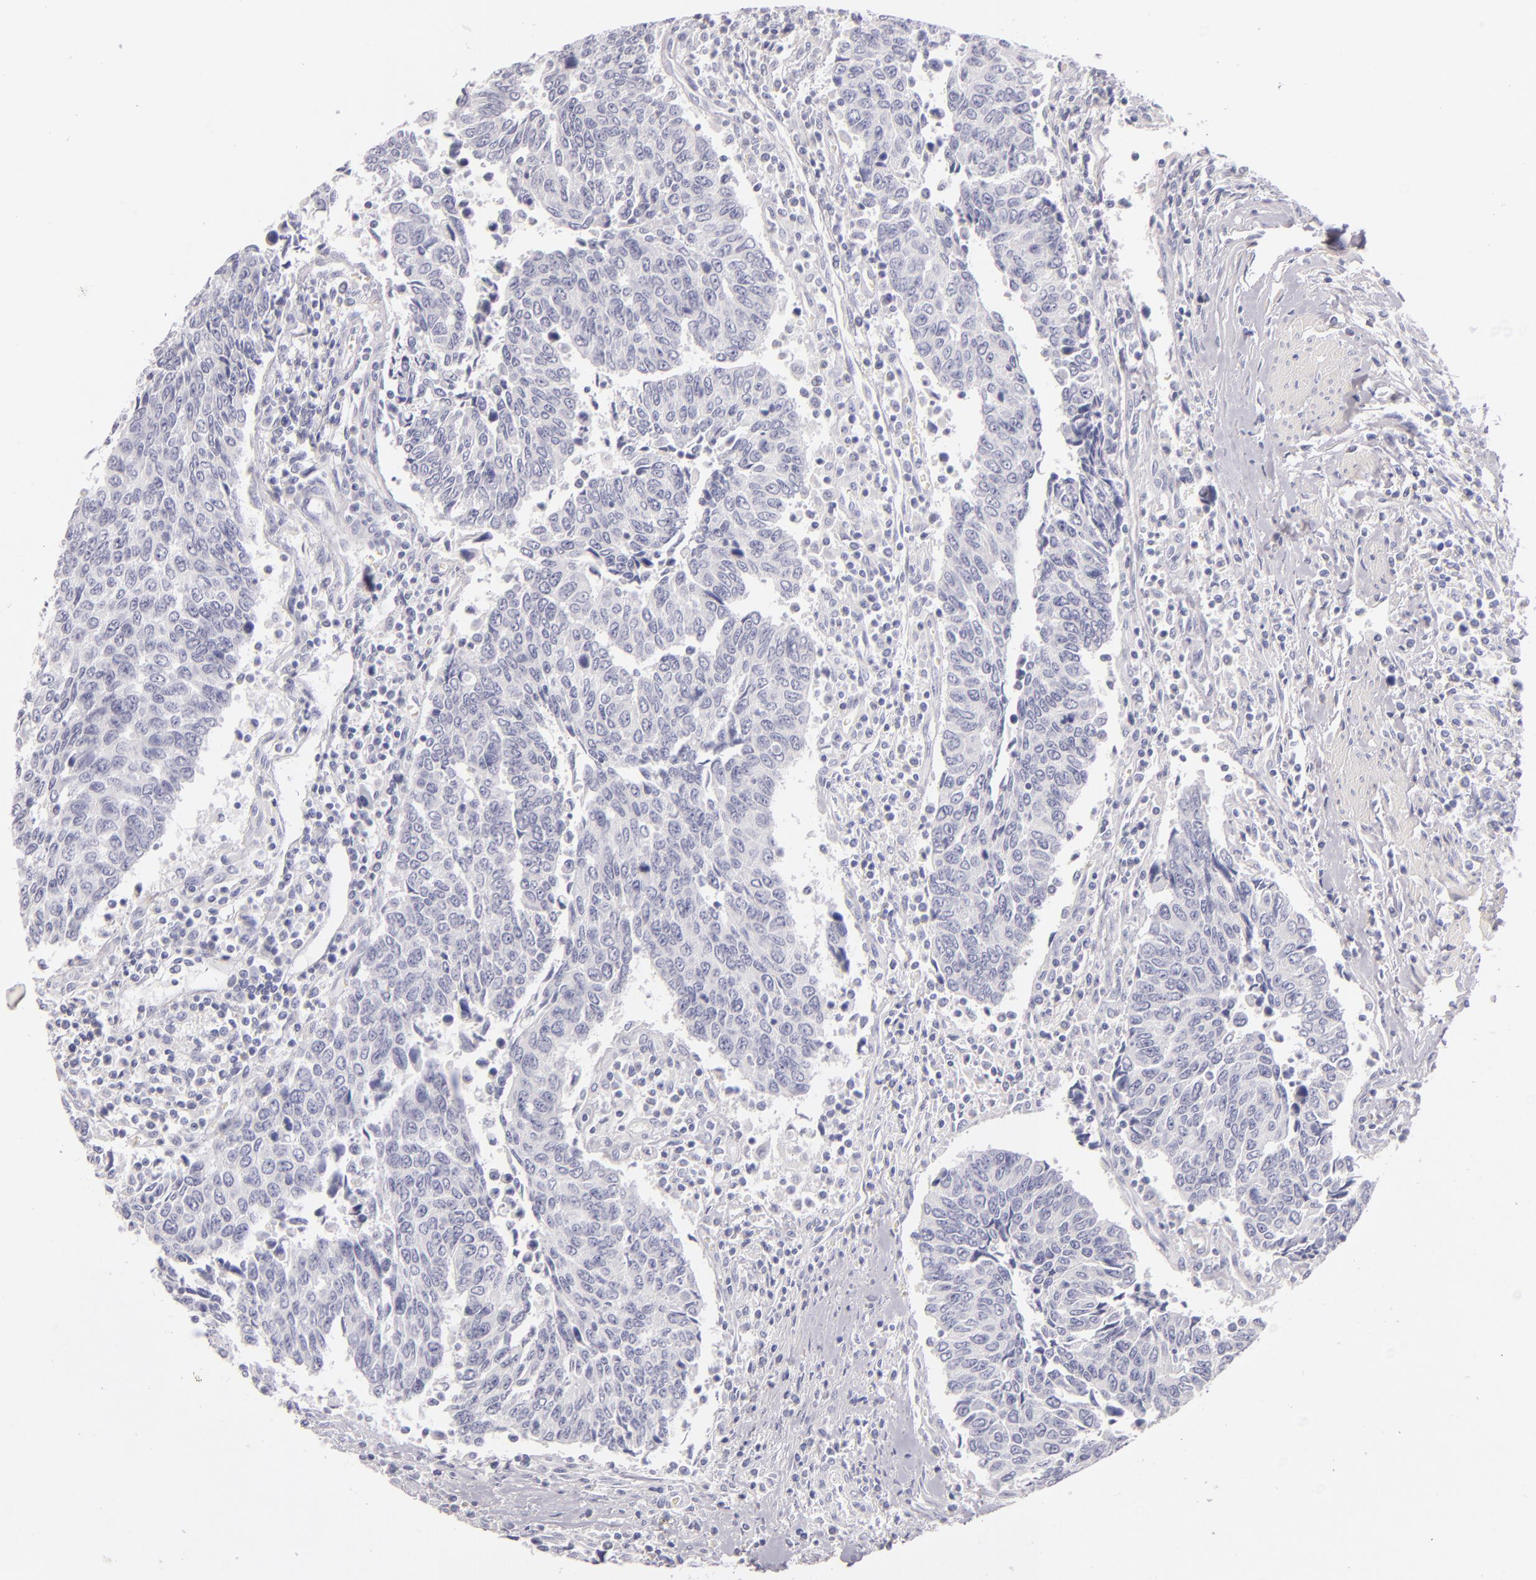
{"staining": {"intensity": "negative", "quantity": "none", "location": "none"}, "tissue": "urothelial cancer", "cell_type": "Tumor cells", "image_type": "cancer", "snomed": [{"axis": "morphology", "description": "Urothelial carcinoma, High grade"}, {"axis": "topography", "description": "Urinary bladder"}], "caption": "This is a micrograph of IHC staining of urothelial cancer, which shows no staining in tumor cells.", "gene": "FABP1", "patient": {"sex": "male", "age": 86}}